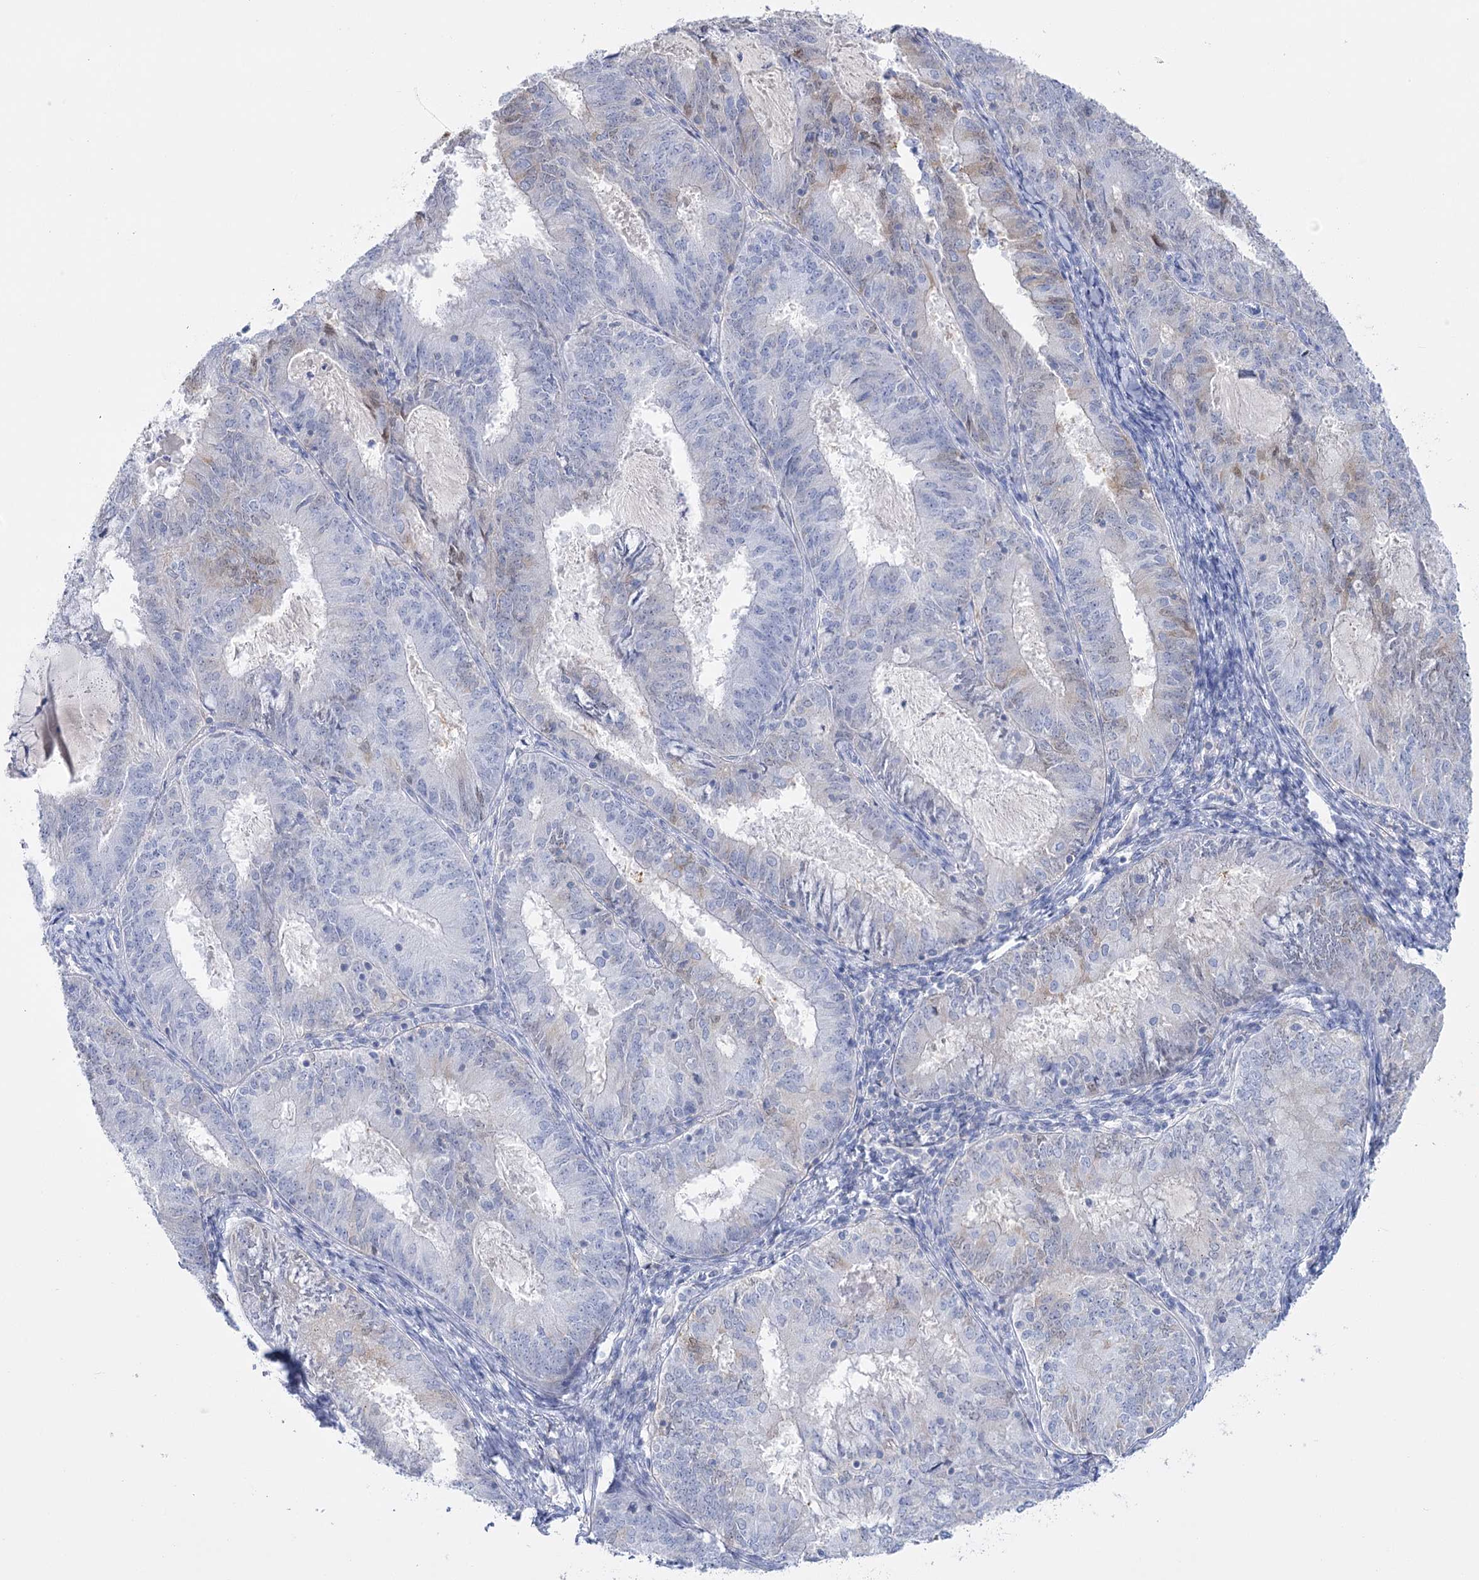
{"staining": {"intensity": "negative", "quantity": "none", "location": "none"}, "tissue": "endometrial cancer", "cell_type": "Tumor cells", "image_type": "cancer", "snomed": [{"axis": "morphology", "description": "Adenocarcinoma, NOS"}, {"axis": "topography", "description": "Endometrium"}], "caption": "IHC image of neoplastic tissue: human endometrial cancer stained with DAB exhibits no significant protein staining in tumor cells.", "gene": "PCDHA1", "patient": {"sex": "female", "age": 57}}